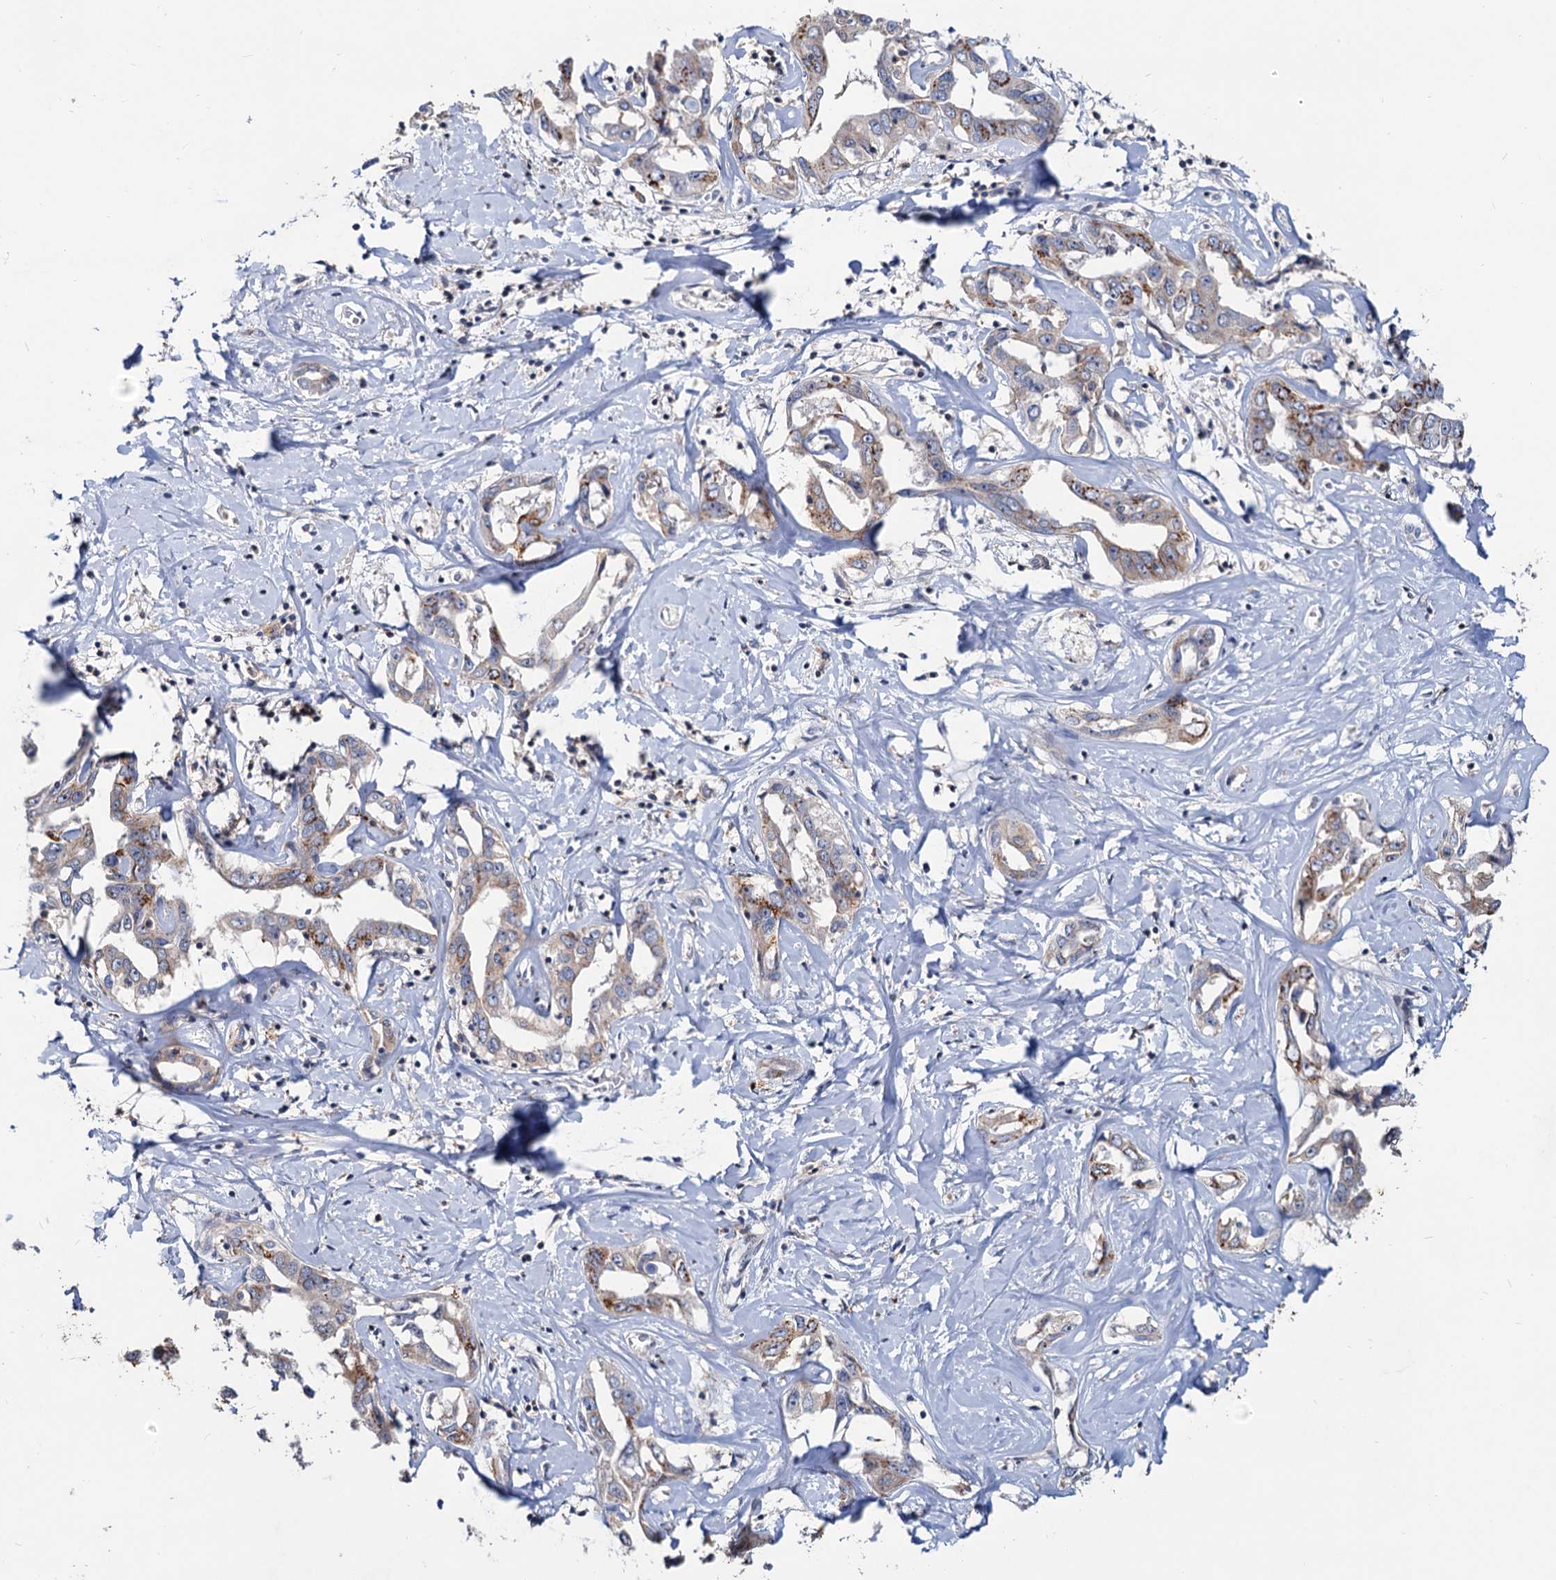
{"staining": {"intensity": "strong", "quantity": "25%-75%", "location": "cytoplasmic/membranous"}, "tissue": "liver cancer", "cell_type": "Tumor cells", "image_type": "cancer", "snomed": [{"axis": "morphology", "description": "Cholangiocarcinoma"}, {"axis": "topography", "description": "Liver"}], "caption": "Immunohistochemical staining of human liver cancer shows strong cytoplasmic/membranous protein expression in about 25%-75% of tumor cells. (DAB (3,3'-diaminobenzidine) IHC with brightfield microscopy, high magnification).", "gene": "LRCH4", "patient": {"sex": "male", "age": 59}}